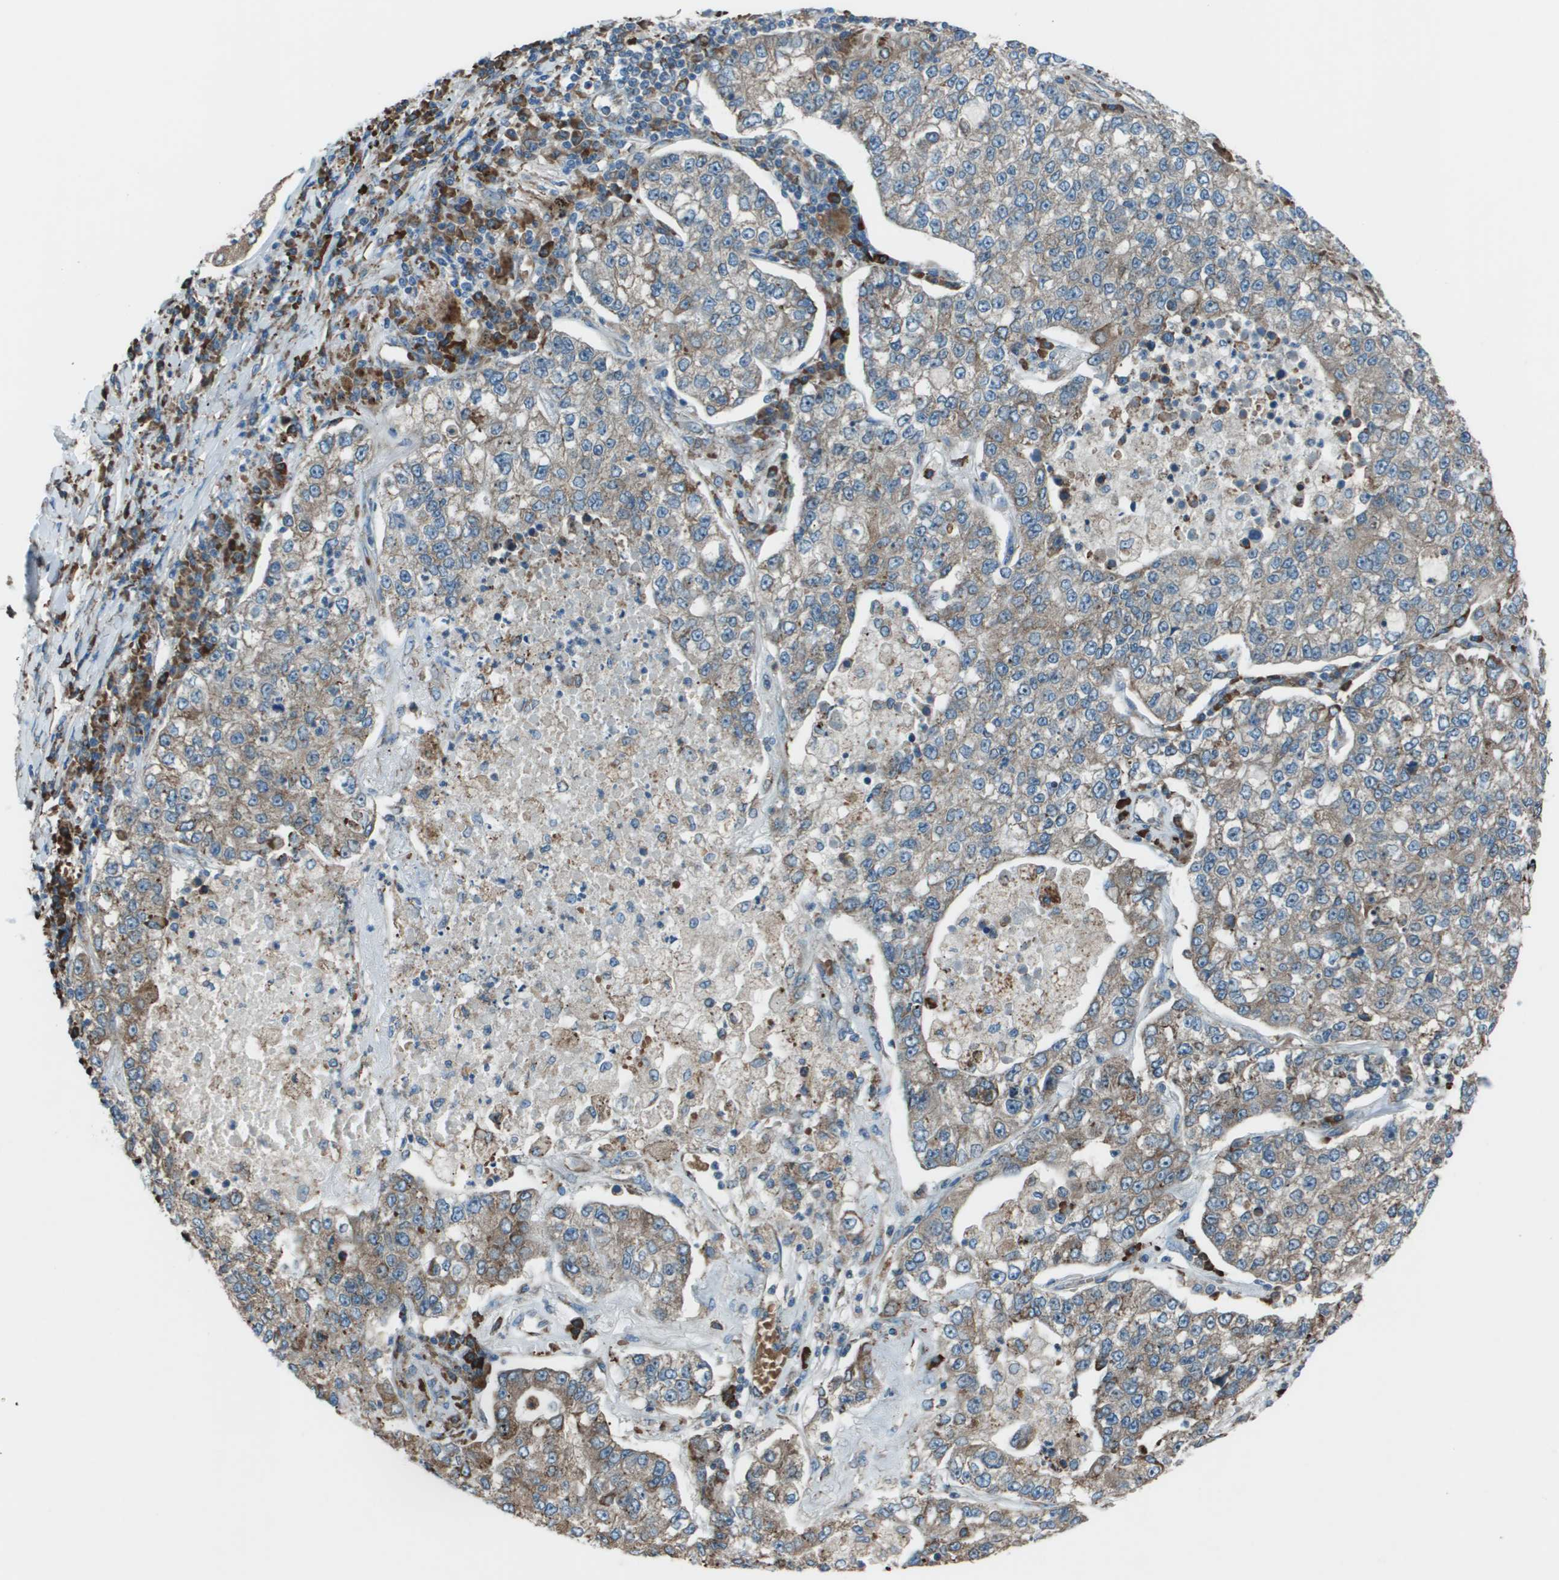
{"staining": {"intensity": "weak", "quantity": ">75%", "location": "cytoplasmic/membranous"}, "tissue": "lung cancer", "cell_type": "Tumor cells", "image_type": "cancer", "snomed": [{"axis": "morphology", "description": "Adenocarcinoma, NOS"}, {"axis": "topography", "description": "Lung"}], "caption": "Immunohistochemistry image of lung cancer stained for a protein (brown), which displays low levels of weak cytoplasmic/membranous staining in about >75% of tumor cells.", "gene": "UTS2", "patient": {"sex": "male", "age": 49}}